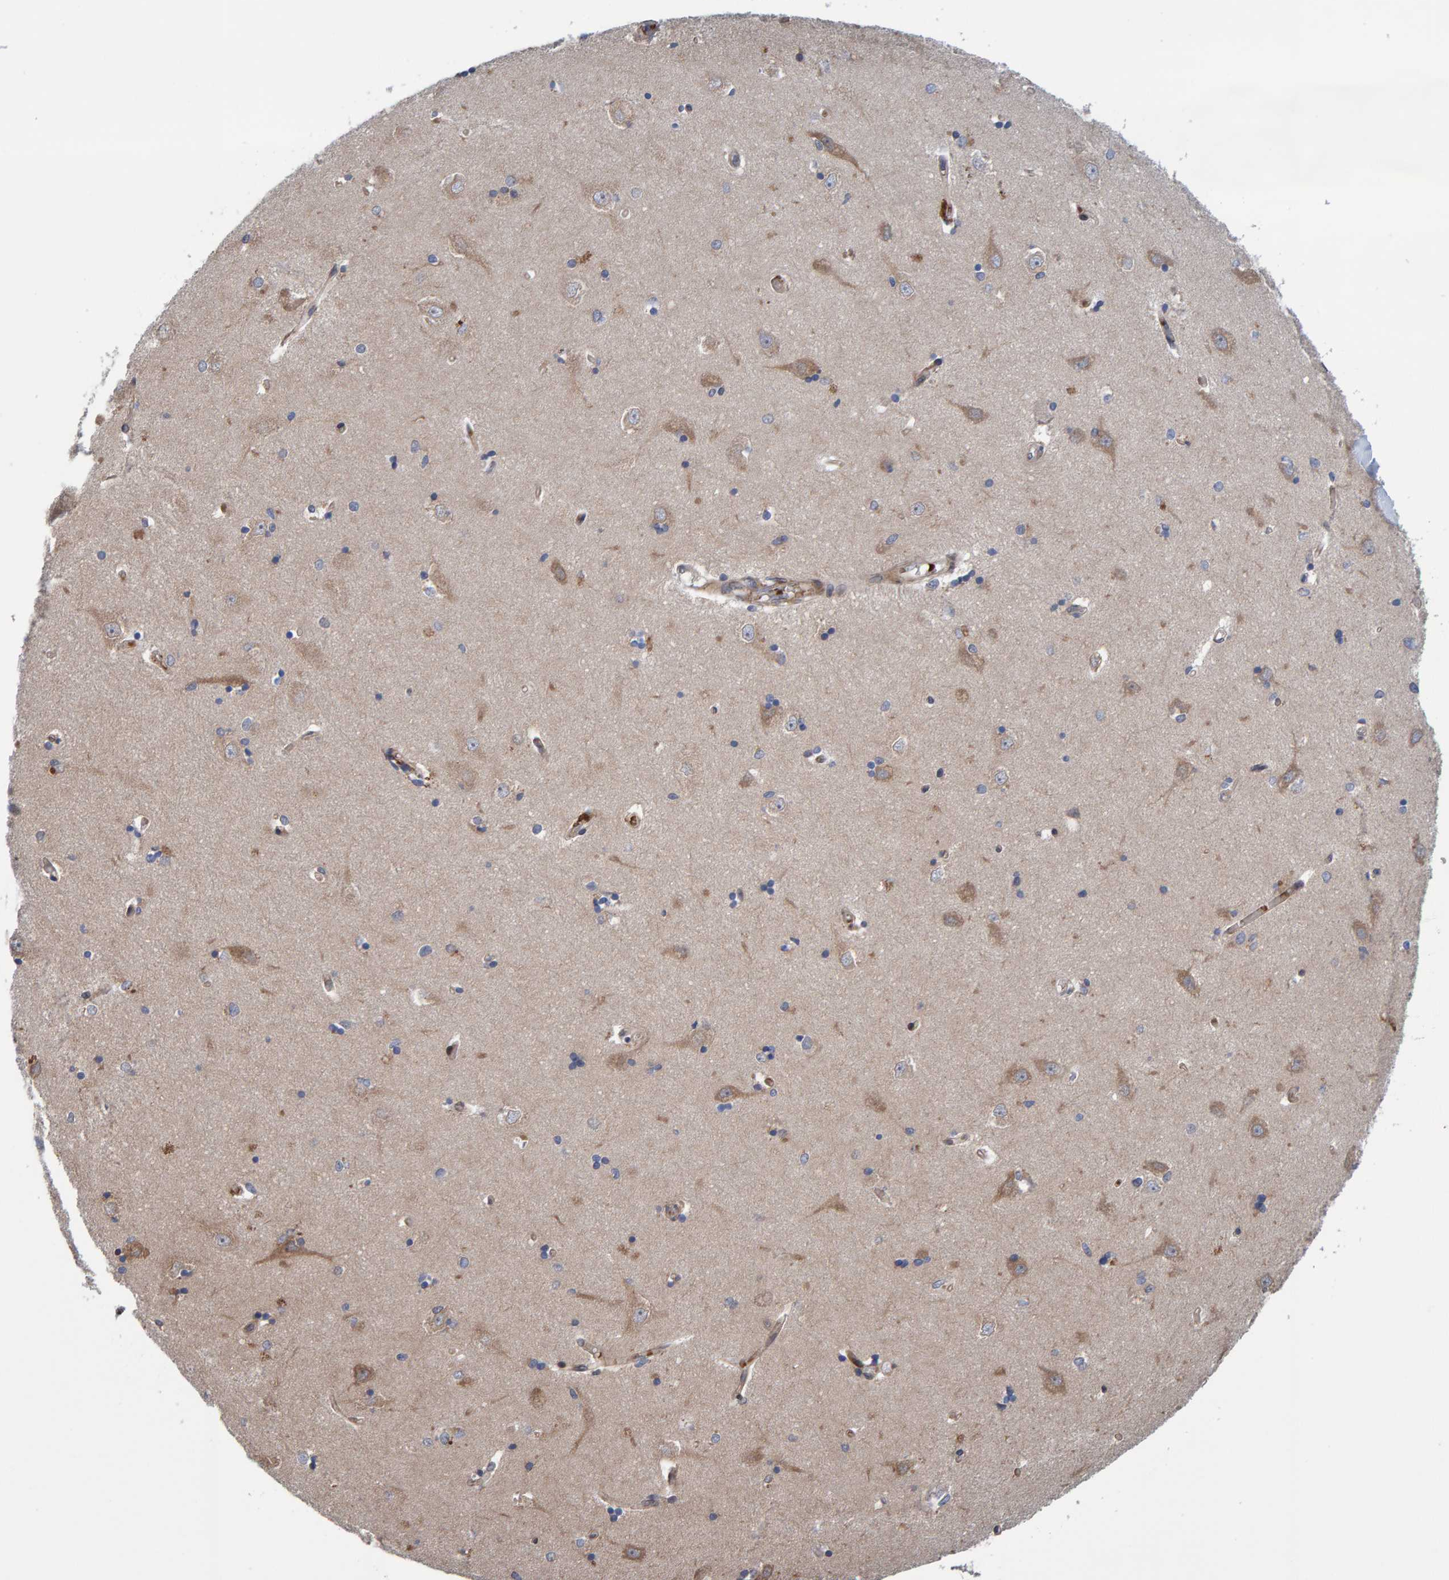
{"staining": {"intensity": "weak", "quantity": "<25%", "location": "cytoplasmic/membranous"}, "tissue": "hippocampus", "cell_type": "Glial cells", "image_type": "normal", "snomed": [{"axis": "morphology", "description": "Normal tissue, NOS"}, {"axis": "topography", "description": "Hippocampus"}], "caption": "Immunohistochemistry photomicrograph of normal hippocampus stained for a protein (brown), which reveals no positivity in glial cells. (DAB (3,3'-diaminobenzidine) IHC, high magnification).", "gene": "MFSD6L", "patient": {"sex": "male", "age": 45}}